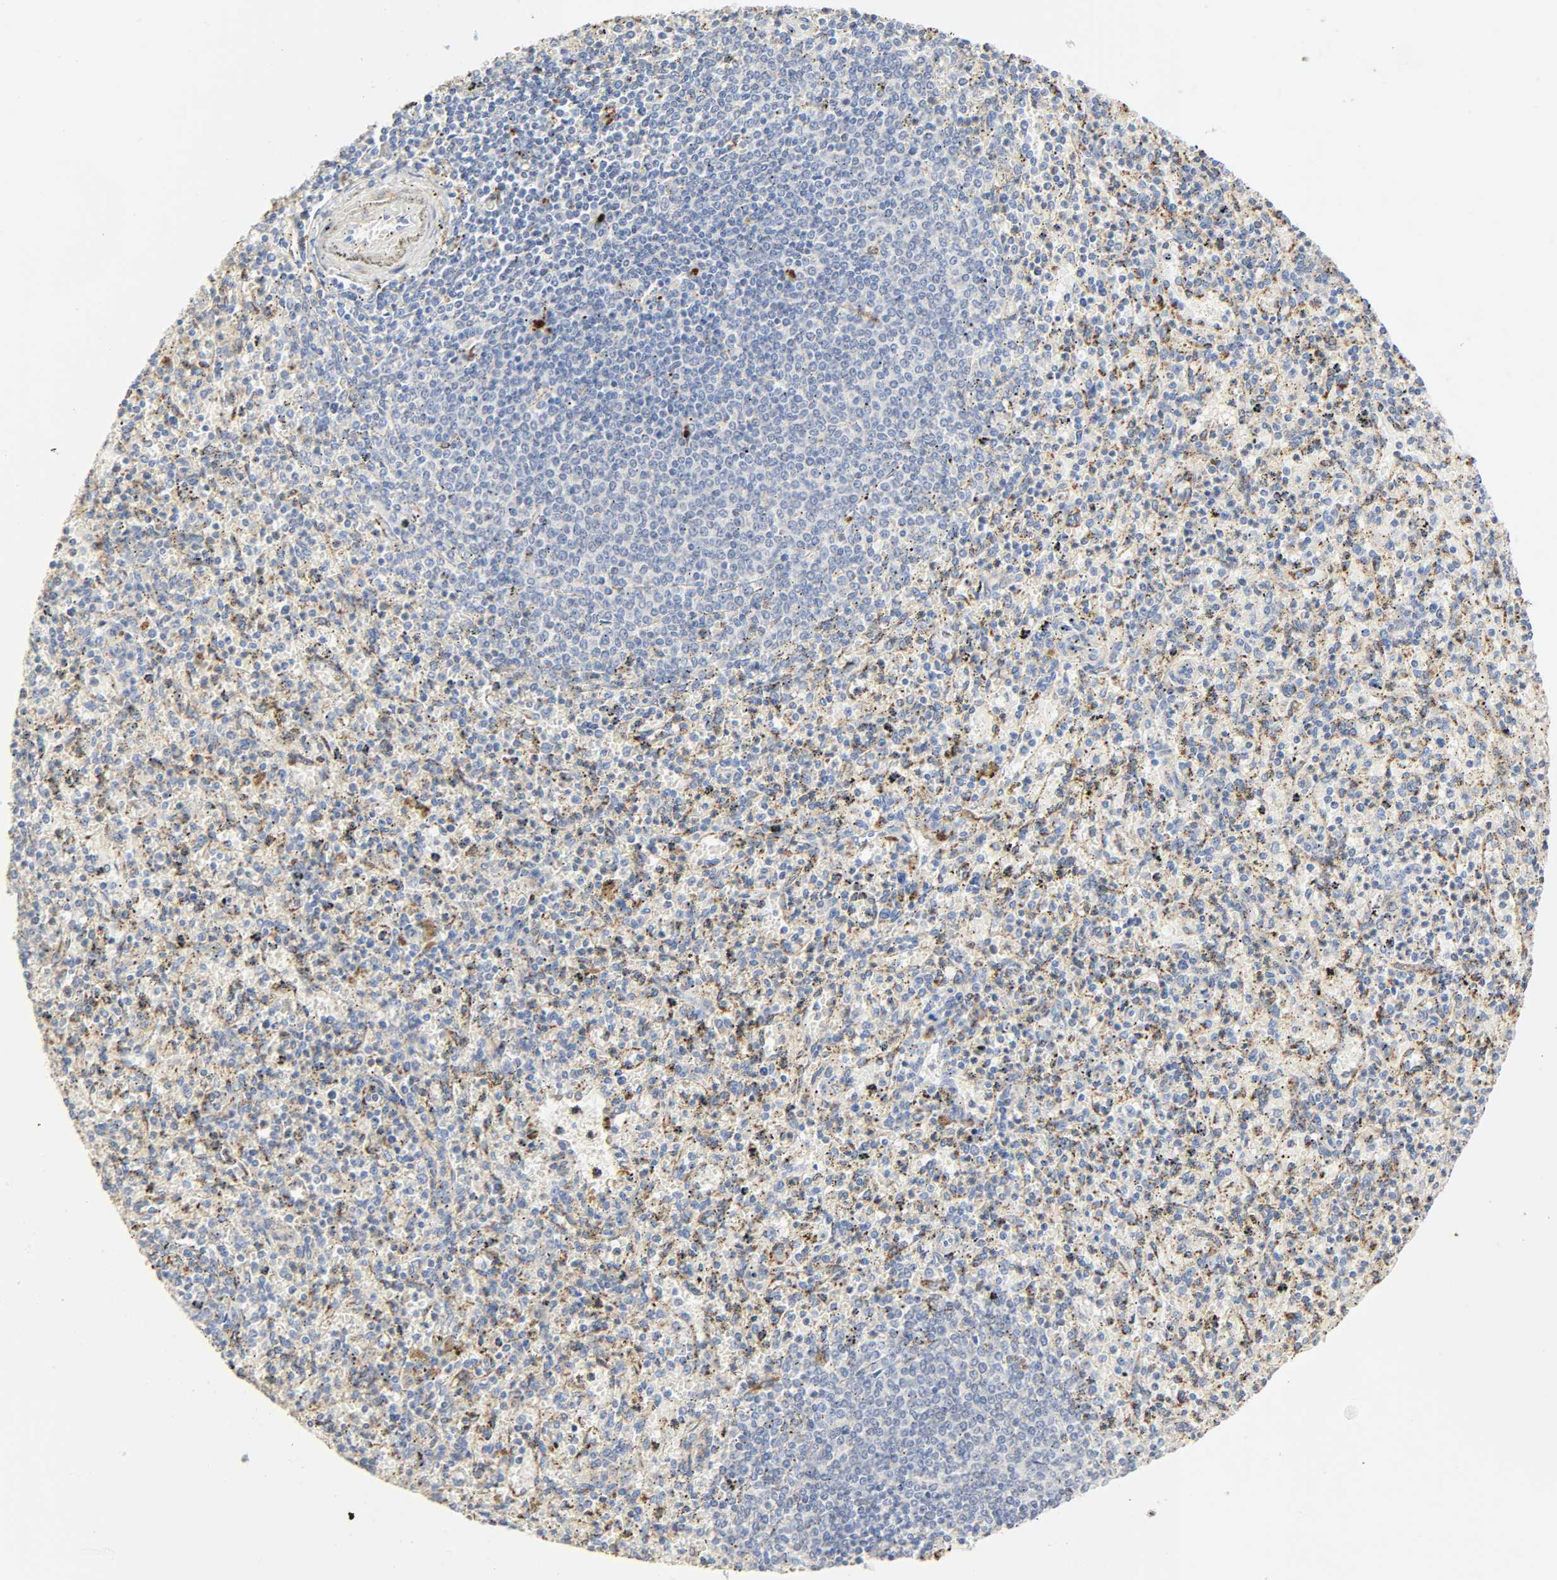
{"staining": {"intensity": "moderate", "quantity": "<25%", "location": "cytoplasmic/membranous"}, "tissue": "spleen", "cell_type": "Cells in red pulp", "image_type": "normal", "snomed": [{"axis": "morphology", "description": "Normal tissue, NOS"}, {"axis": "topography", "description": "Spleen"}], "caption": "IHC (DAB) staining of normal human spleen demonstrates moderate cytoplasmic/membranous protein expression in about <25% of cells in red pulp.", "gene": "CAMK2A", "patient": {"sex": "male", "age": 72}}